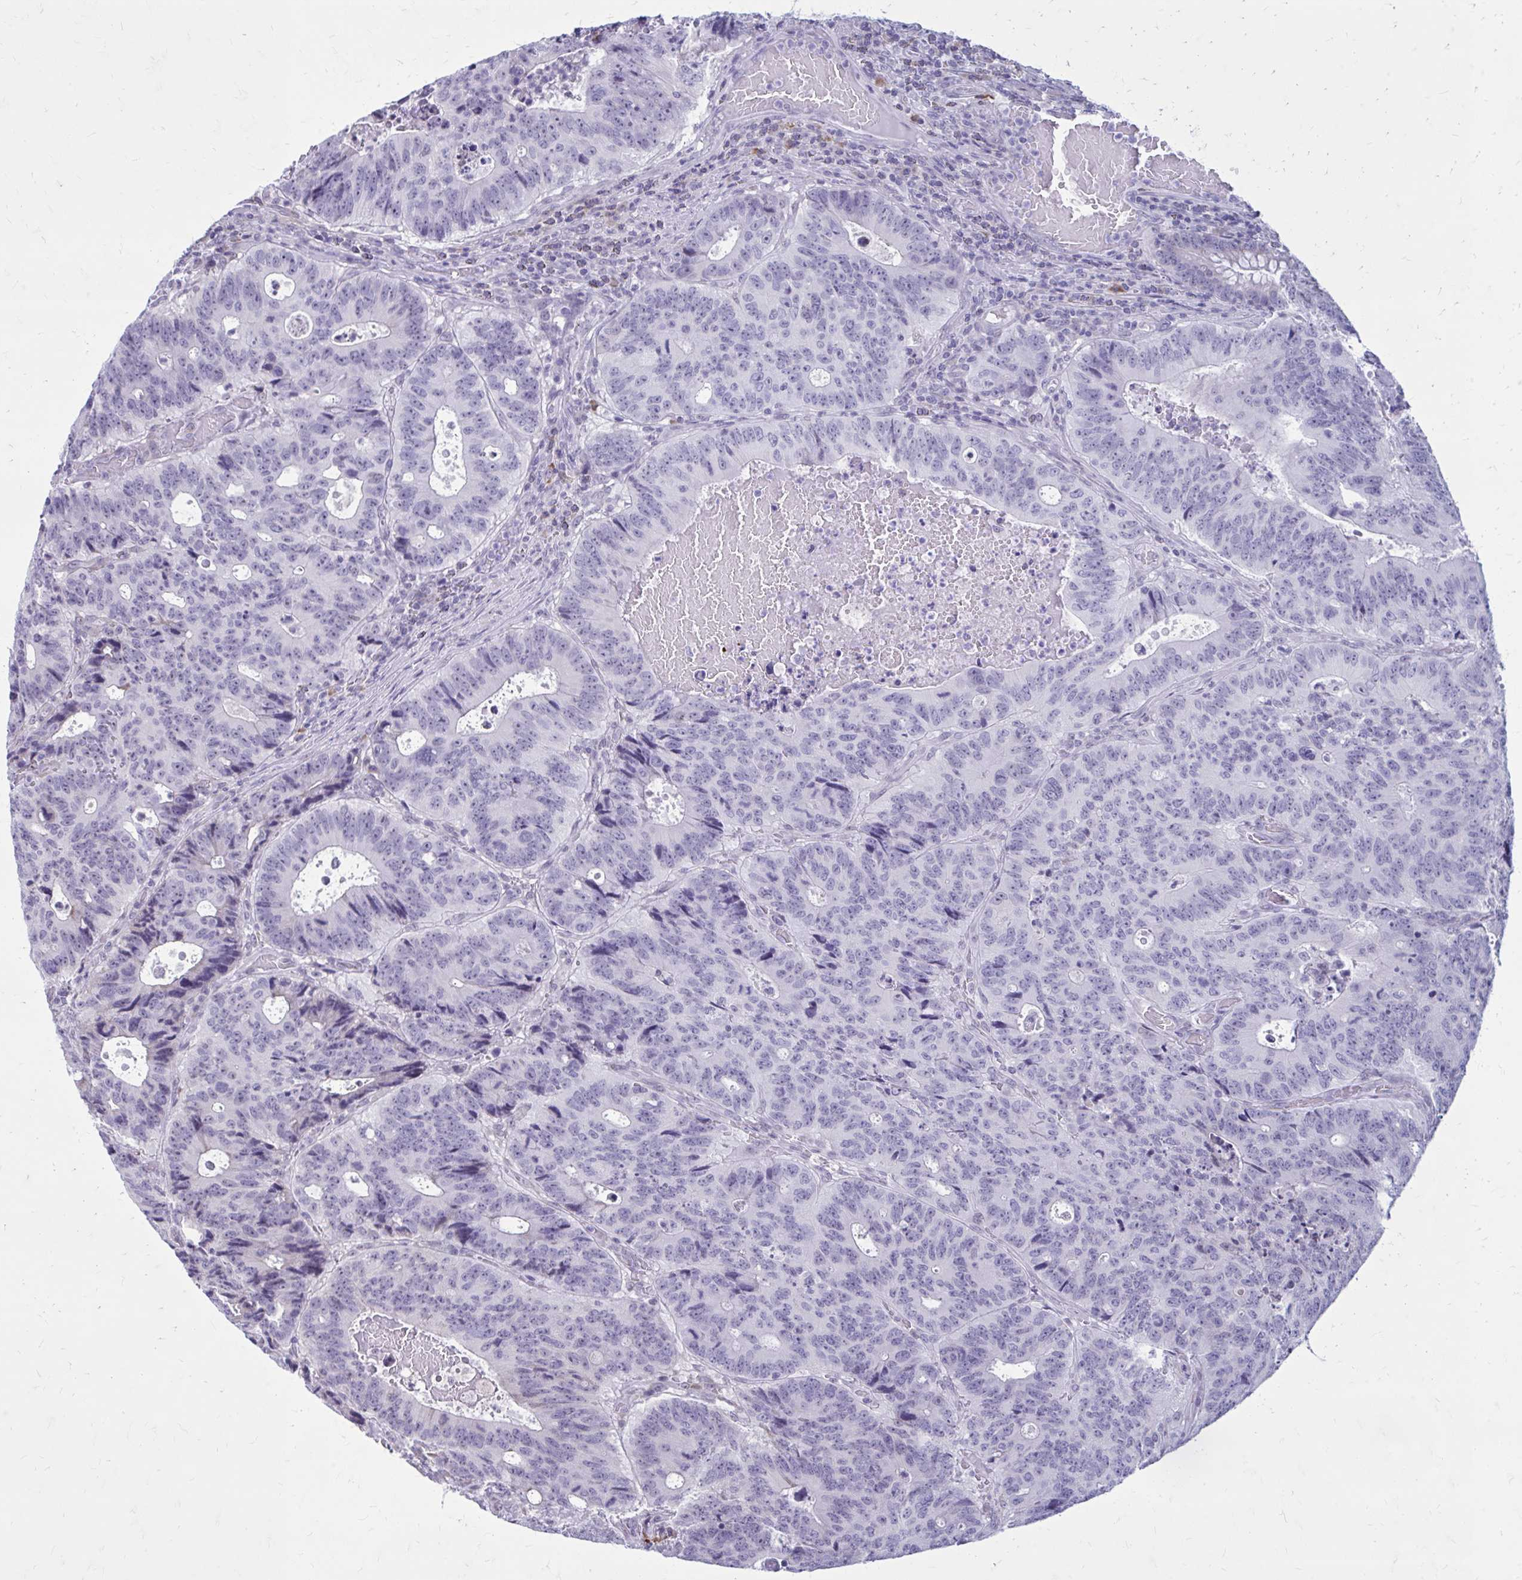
{"staining": {"intensity": "negative", "quantity": "none", "location": "none"}, "tissue": "colorectal cancer", "cell_type": "Tumor cells", "image_type": "cancer", "snomed": [{"axis": "morphology", "description": "Adenocarcinoma, NOS"}, {"axis": "topography", "description": "Colon"}], "caption": "This photomicrograph is of colorectal adenocarcinoma stained with immunohistochemistry to label a protein in brown with the nuclei are counter-stained blue. There is no positivity in tumor cells.", "gene": "PROSER1", "patient": {"sex": "male", "age": 62}}